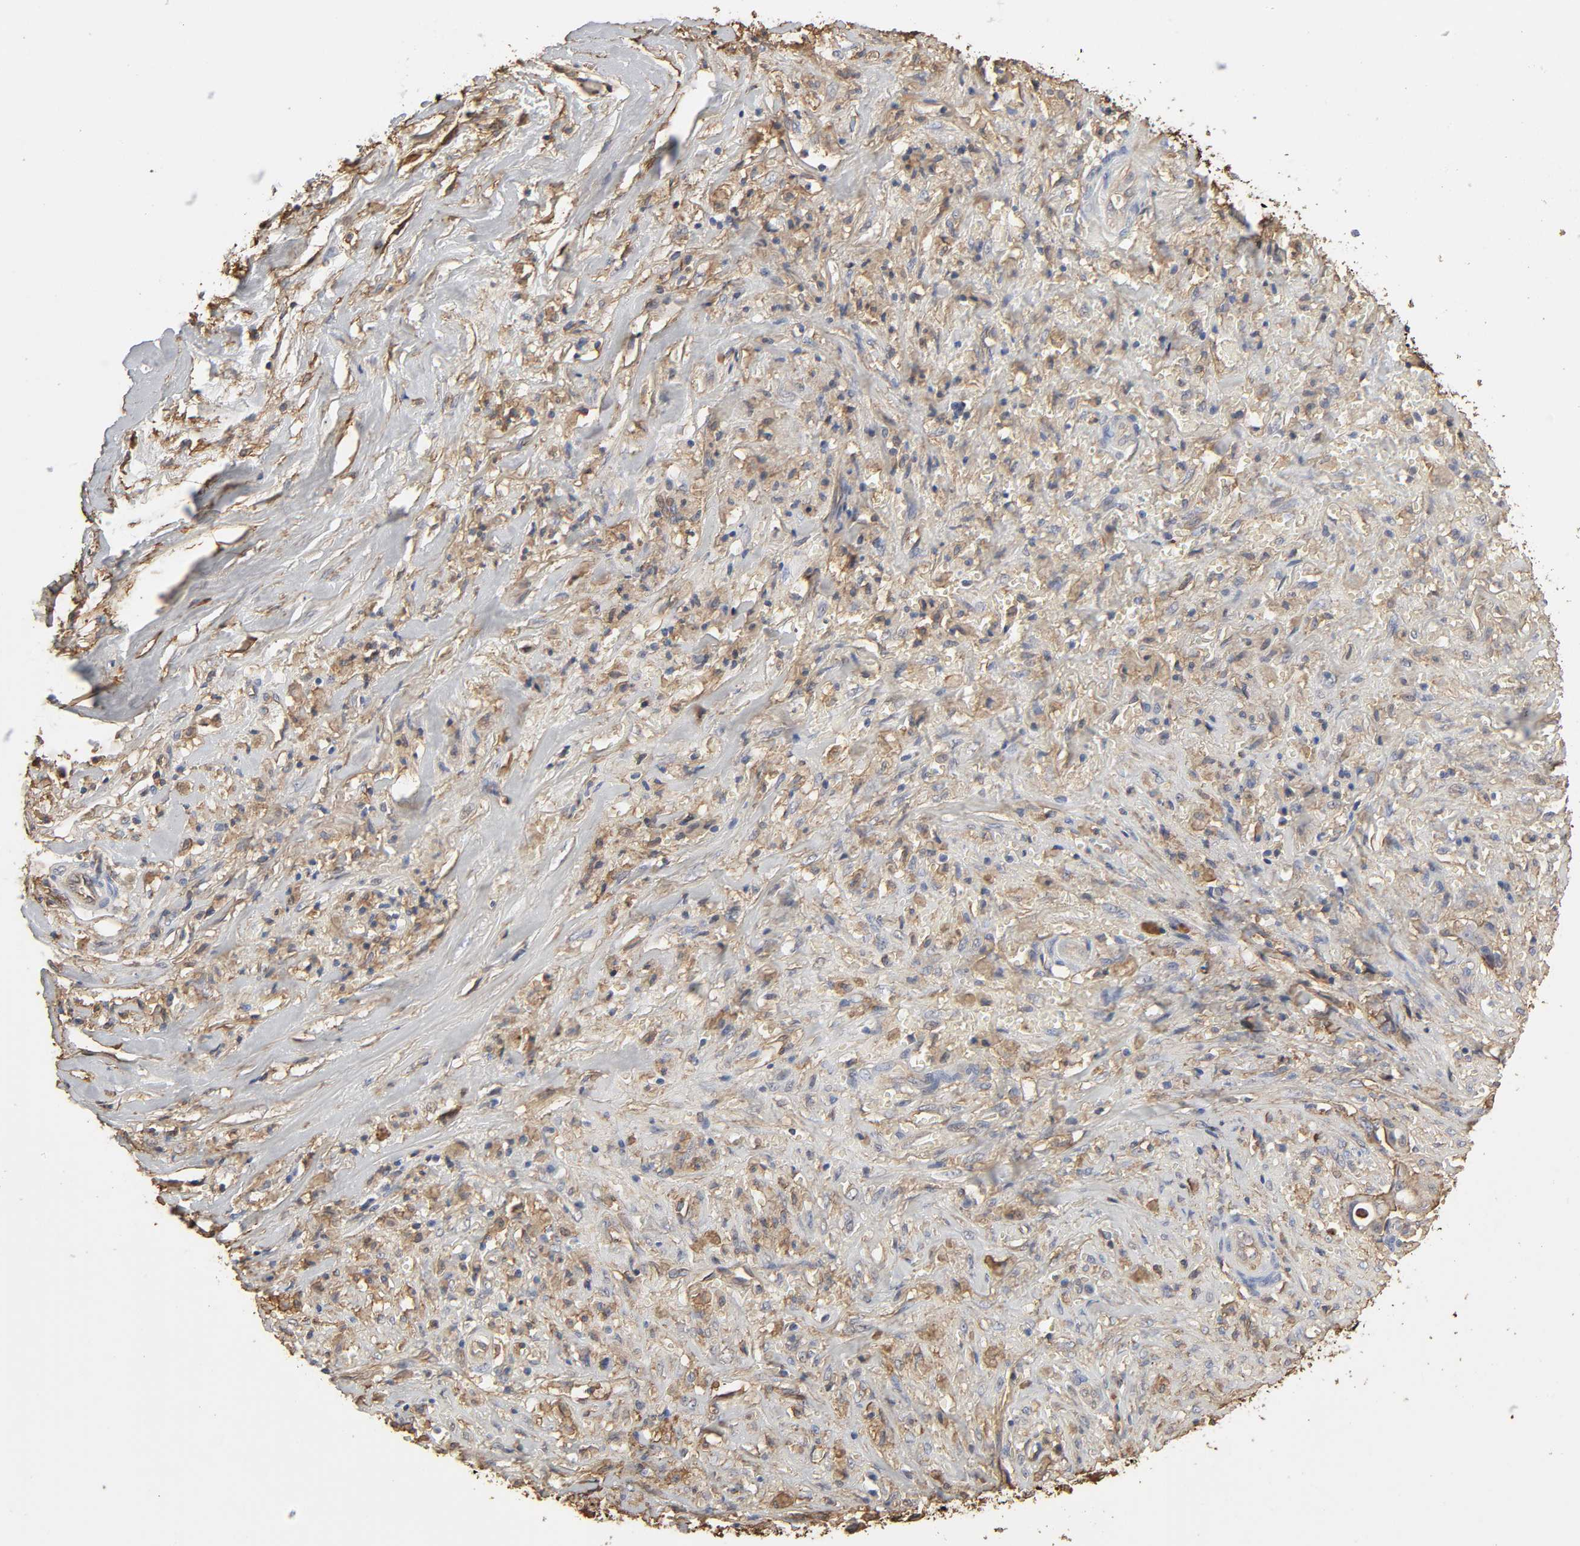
{"staining": {"intensity": "moderate", "quantity": ">75%", "location": "cytoplasmic/membranous"}, "tissue": "liver cancer", "cell_type": "Tumor cells", "image_type": "cancer", "snomed": [{"axis": "morphology", "description": "Cholangiocarcinoma"}, {"axis": "topography", "description": "Liver"}], "caption": "Immunohistochemical staining of human liver cholangiocarcinoma reveals medium levels of moderate cytoplasmic/membranous protein staining in about >75% of tumor cells.", "gene": "ANXA2", "patient": {"sex": "female", "age": 70}}